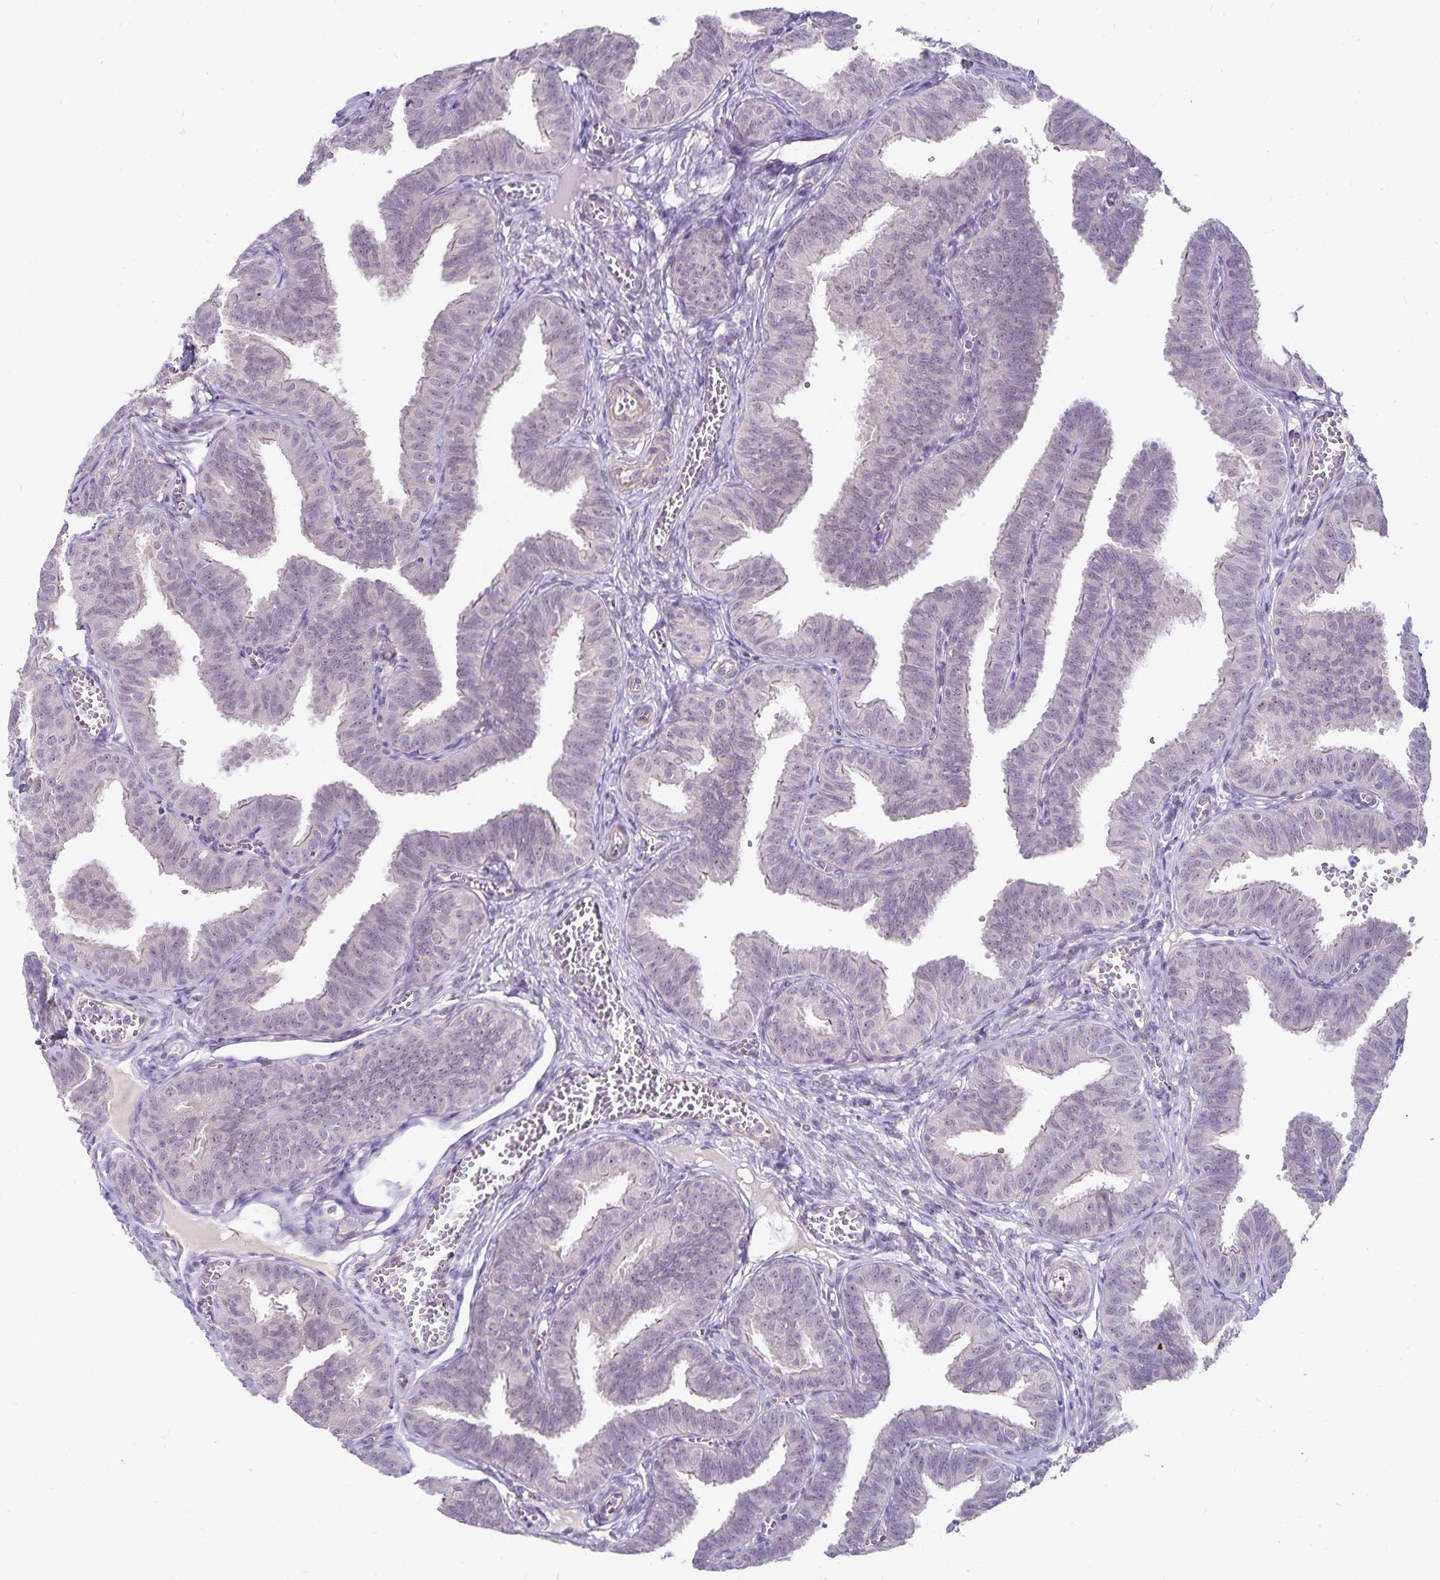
{"staining": {"intensity": "negative", "quantity": "none", "location": "none"}, "tissue": "fallopian tube", "cell_type": "Glandular cells", "image_type": "normal", "snomed": [{"axis": "morphology", "description": "Normal tissue, NOS"}, {"axis": "topography", "description": "Fallopian tube"}], "caption": "DAB (3,3'-diaminobenzidine) immunohistochemical staining of unremarkable human fallopian tube displays no significant staining in glandular cells. (DAB (3,3'-diaminobenzidine) immunohistochemistry, high magnification).", "gene": "CDKN2B", "patient": {"sex": "female", "age": 25}}